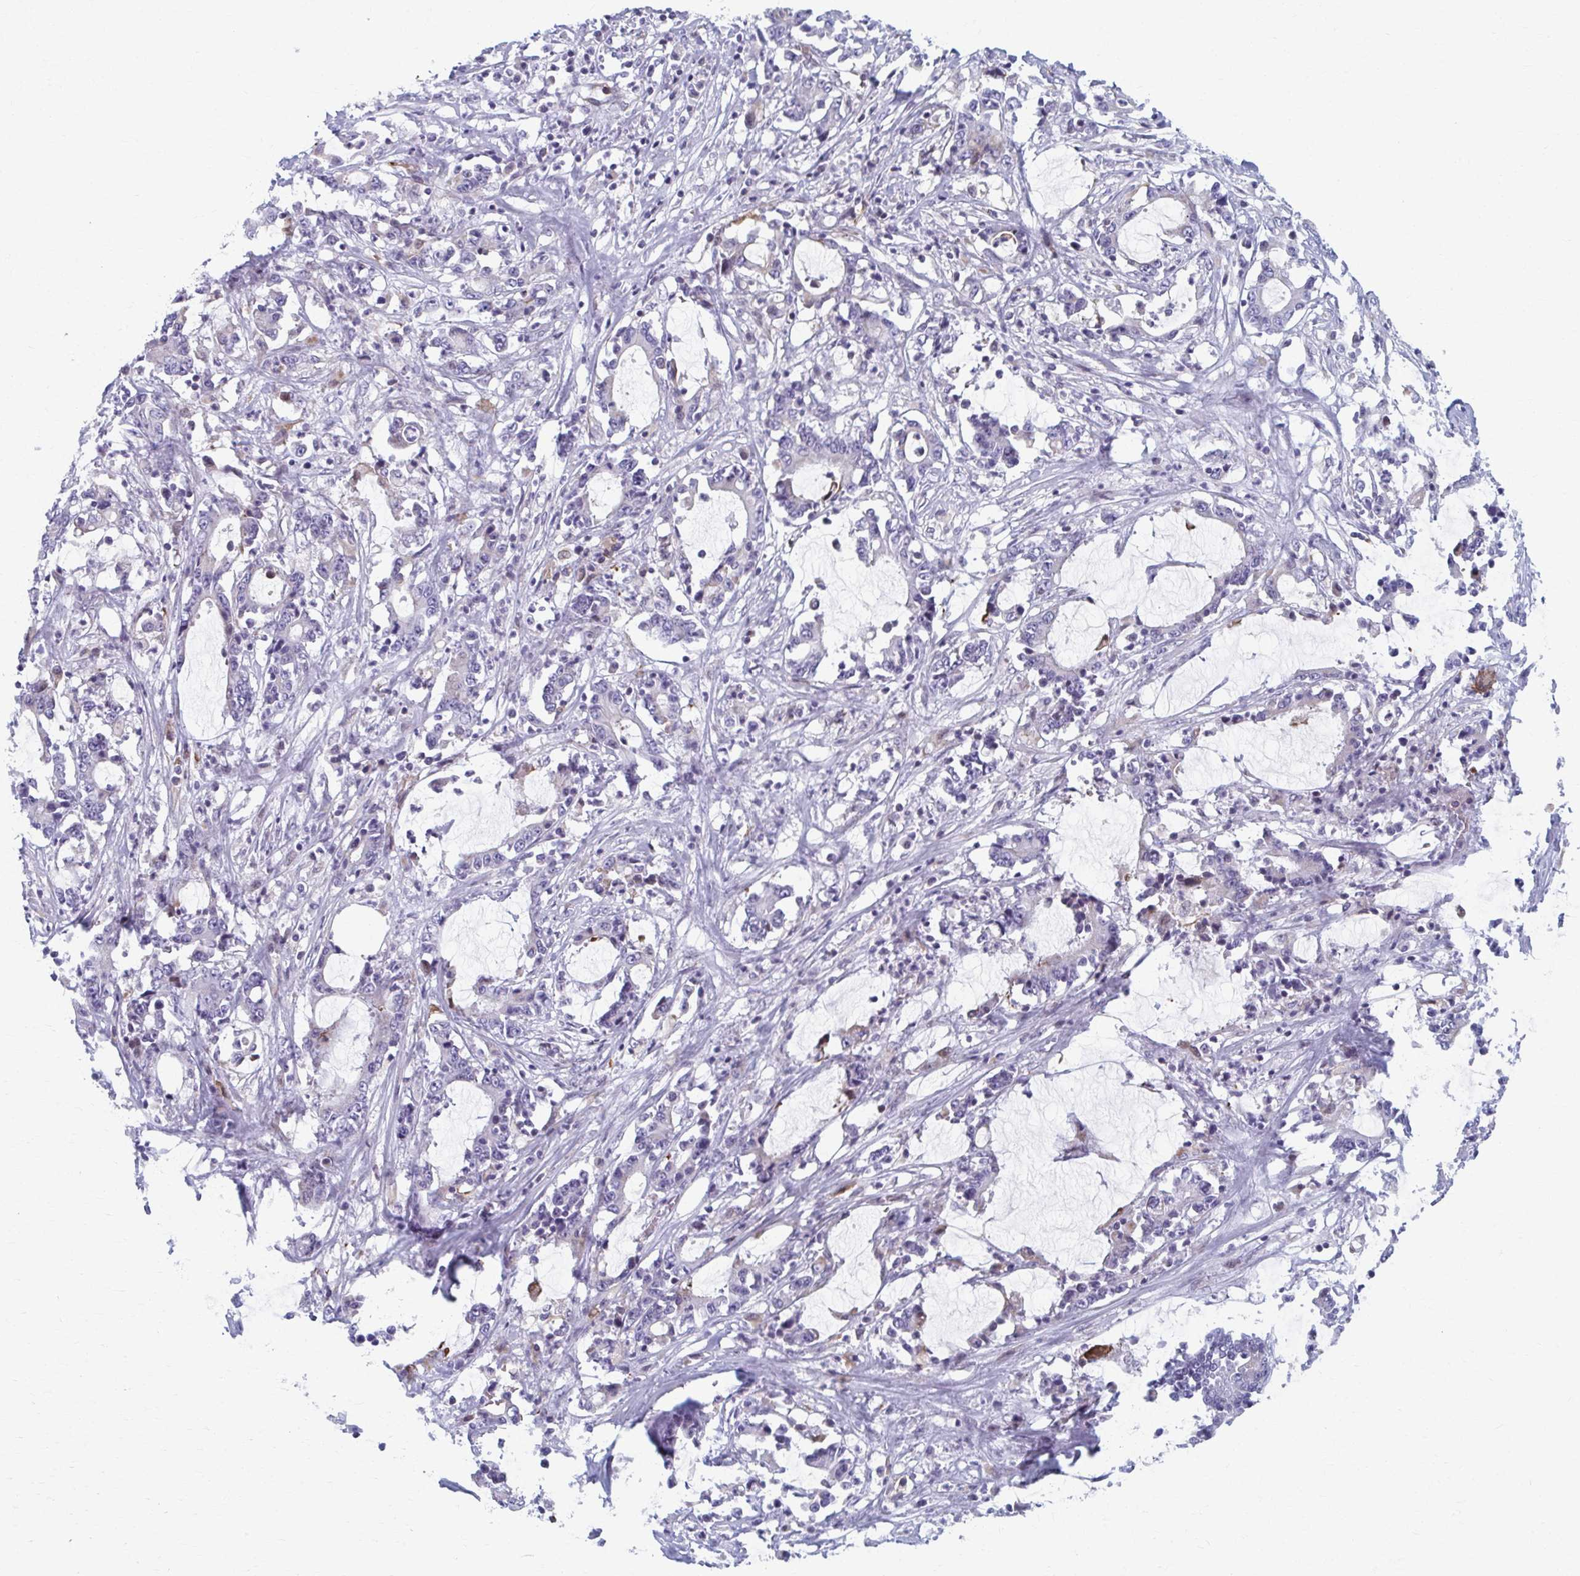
{"staining": {"intensity": "negative", "quantity": "none", "location": "none"}, "tissue": "stomach cancer", "cell_type": "Tumor cells", "image_type": "cancer", "snomed": [{"axis": "morphology", "description": "Adenocarcinoma, NOS"}, {"axis": "topography", "description": "Stomach, upper"}], "caption": "This is a histopathology image of IHC staining of stomach cancer (adenocarcinoma), which shows no expression in tumor cells. The staining was performed using DAB to visualize the protein expression in brown, while the nuclei were stained in blue with hematoxylin (Magnification: 20x).", "gene": "ABHD16B", "patient": {"sex": "male", "age": 68}}